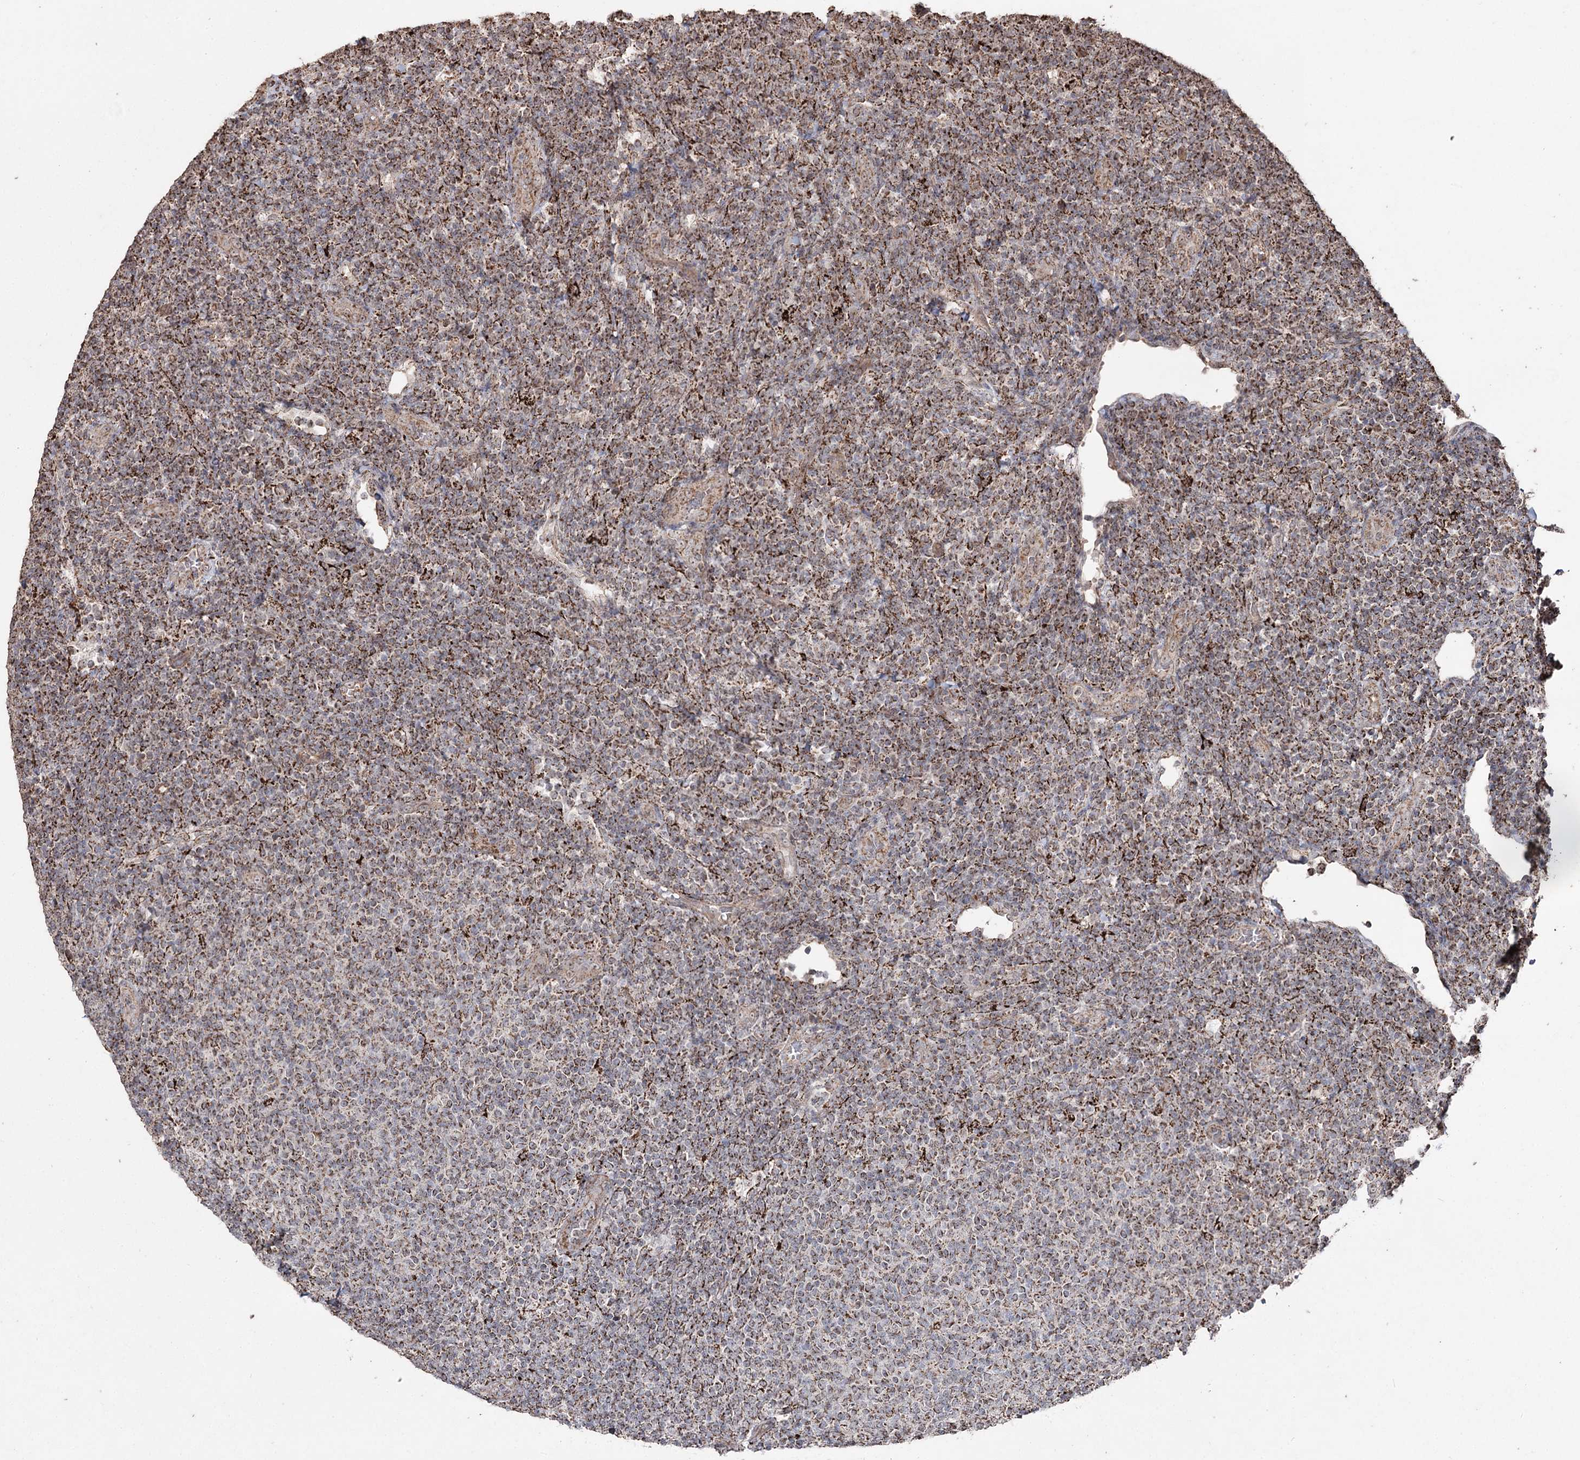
{"staining": {"intensity": "moderate", "quantity": "25%-75%", "location": "cytoplasmic/membranous"}, "tissue": "lymphoma", "cell_type": "Tumor cells", "image_type": "cancer", "snomed": [{"axis": "morphology", "description": "Malignant lymphoma, non-Hodgkin's type, Low grade"}, {"axis": "topography", "description": "Lymph node"}], "caption": "The histopathology image displays staining of lymphoma, revealing moderate cytoplasmic/membranous protein positivity (brown color) within tumor cells.", "gene": "SLF2", "patient": {"sex": "male", "age": 66}}